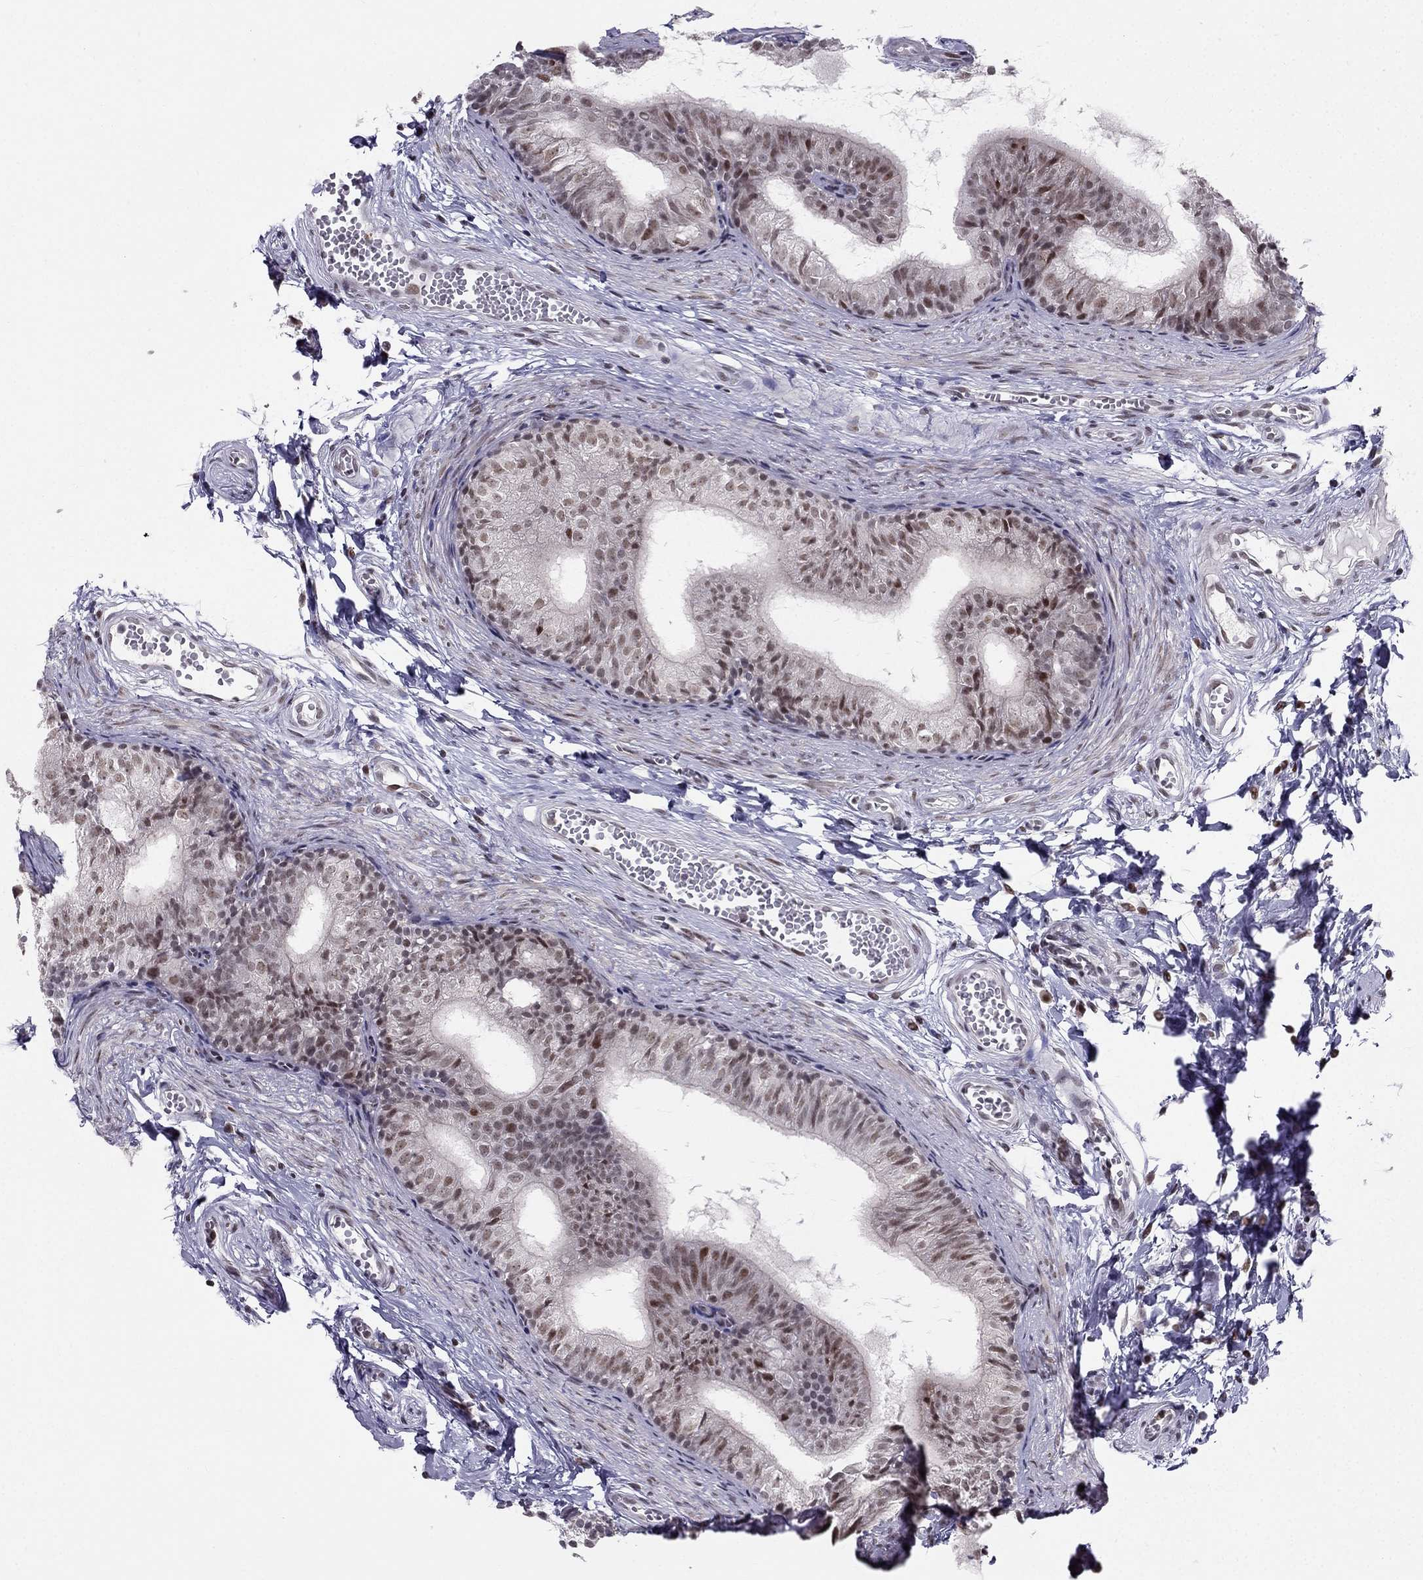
{"staining": {"intensity": "moderate", "quantity": "25%-75%", "location": "nuclear"}, "tissue": "epididymis", "cell_type": "Glandular cells", "image_type": "normal", "snomed": [{"axis": "morphology", "description": "Normal tissue, NOS"}, {"axis": "topography", "description": "Epididymis"}], "caption": "The image reveals immunohistochemical staining of normal epididymis. There is moderate nuclear expression is seen in approximately 25%-75% of glandular cells. (DAB = brown stain, brightfield microscopy at high magnification).", "gene": "RPRD2", "patient": {"sex": "male", "age": 22}}